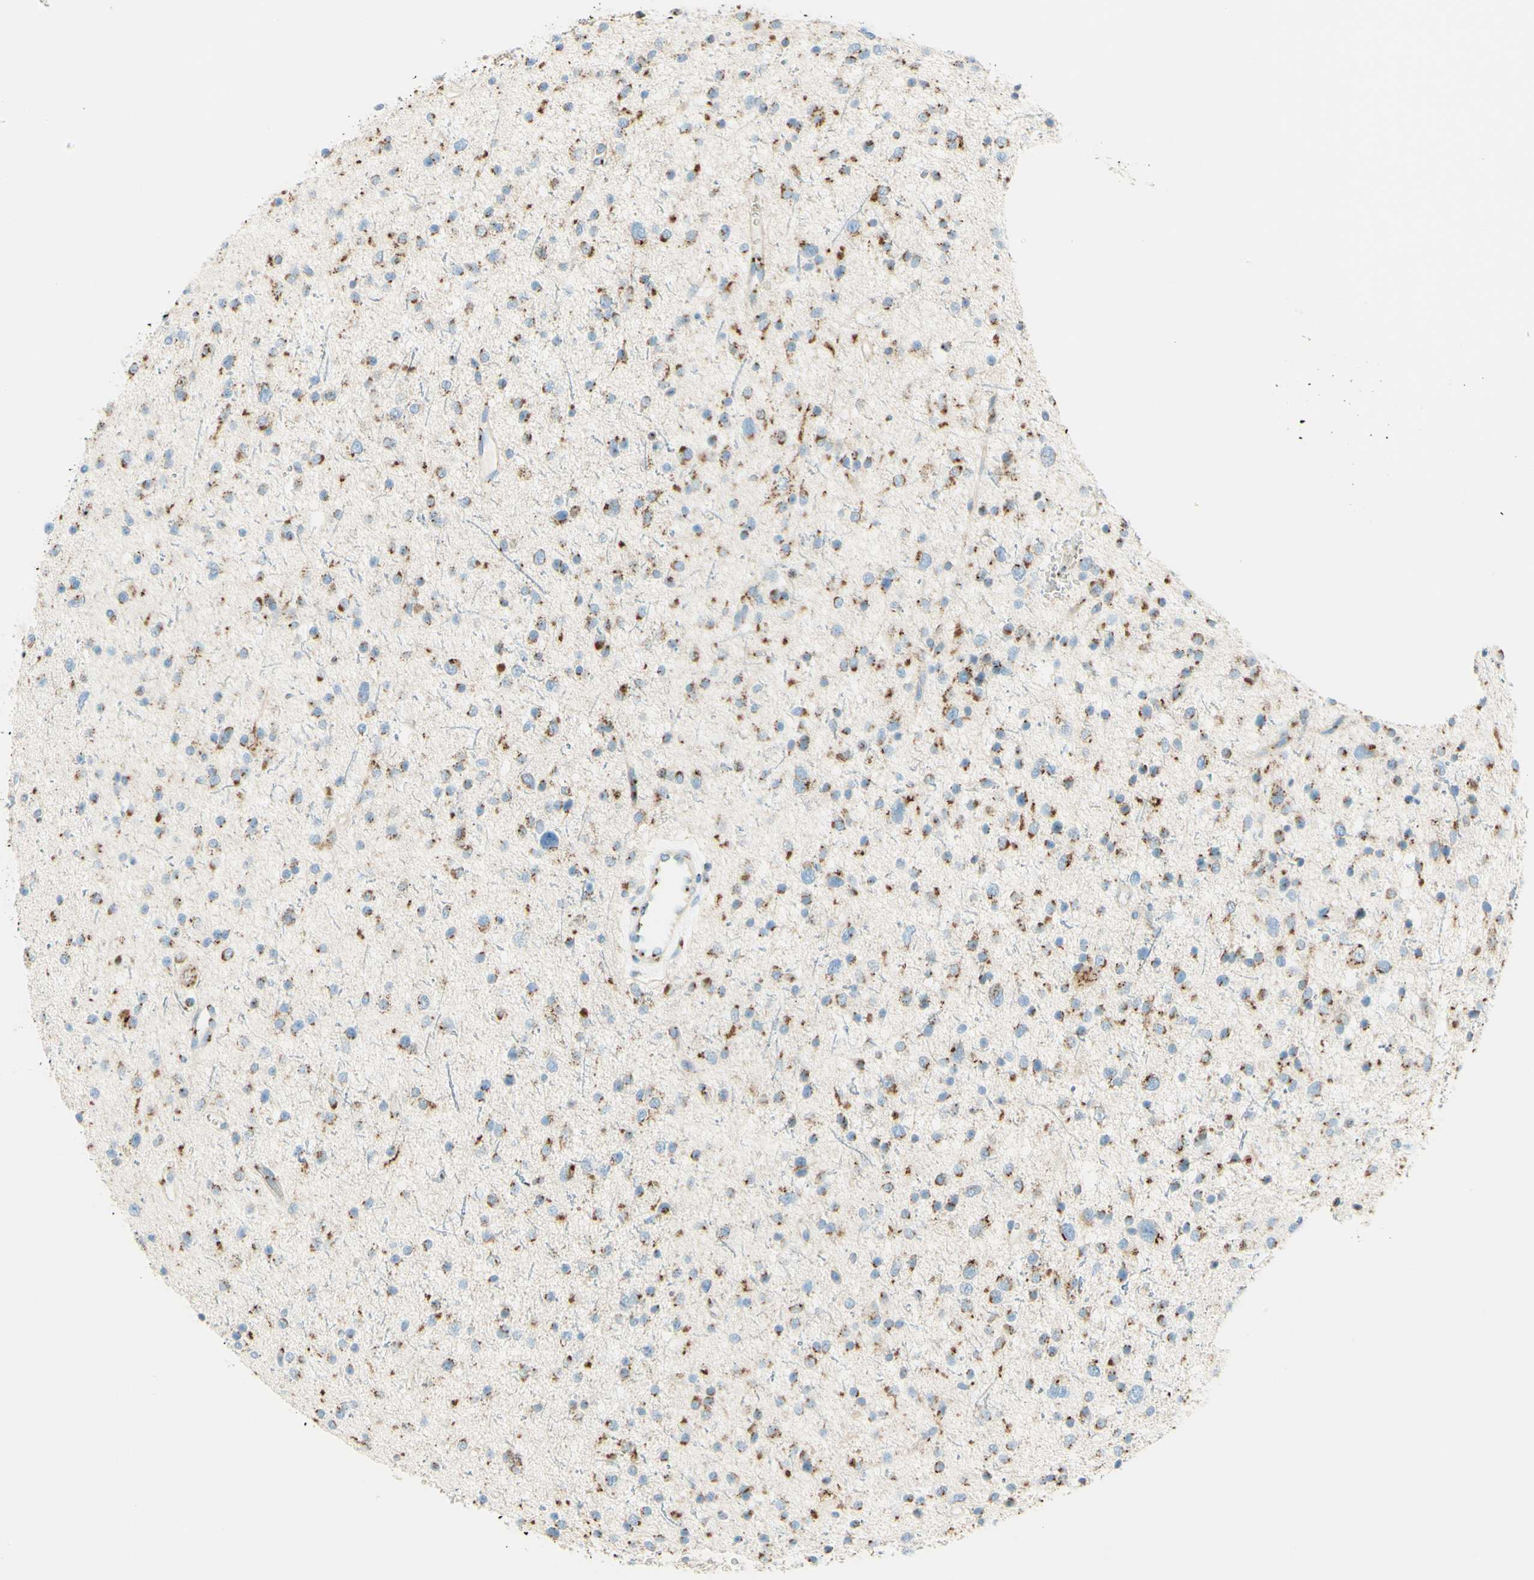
{"staining": {"intensity": "strong", "quantity": "25%-75%", "location": "cytoplasmic/membranous"}, "tissue": "glioma", "cell_type": "Tumor cells", "image_type": "cancer", "snomed": [{"axis": "morphology", "description": "Glioma, malignant, Low grade"}, {"axis": "topography", "description": "Brain"}], "caption": "Human glioma stained with a brown dye exhibits strong cytoplasmic/membranous positive expression in about 25%-75% of tumor cells.", "gene": "GOLGB1", "patient": {"sex": "female", "age": 37}}